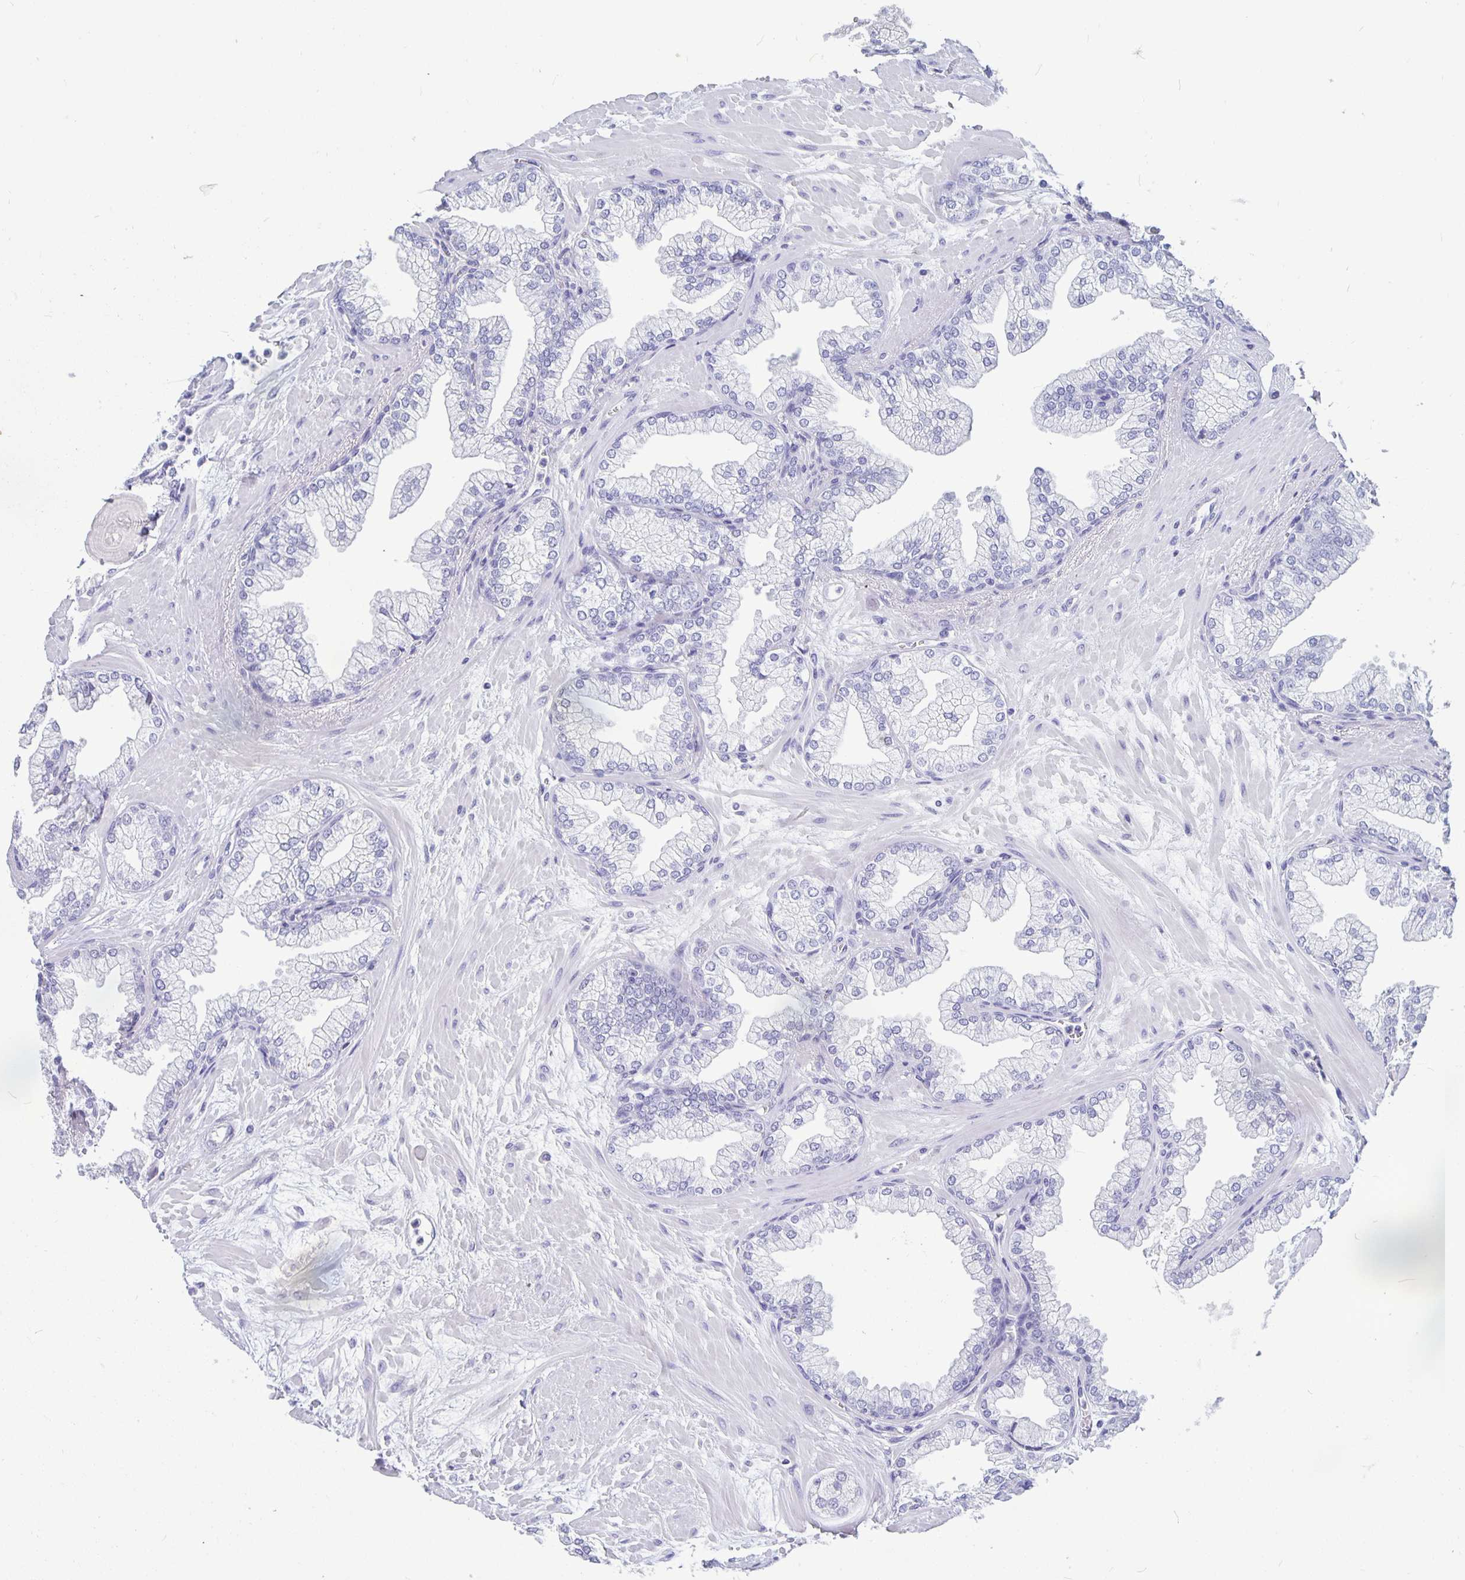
{"staining": {"intensity": "negative", "quantity": "none", "location": "none"}, "tissue": "prostate", "cell_type": "Glandular cells", "image_type": "normal", "snomed": [{"axis": "morphology", "description": "Normal tissue, NOS"}, {"axis": "topography", "description": "Prostate"}, {"axis": "topography", "description": "Peripheral nerve tissue"}], "caption": "Prostate stained for a protein using immunohistochemistry exhibits no expression glandular cells.", "gene": "BPIFA3", "patient": {"sex": "male", "age": 61}}